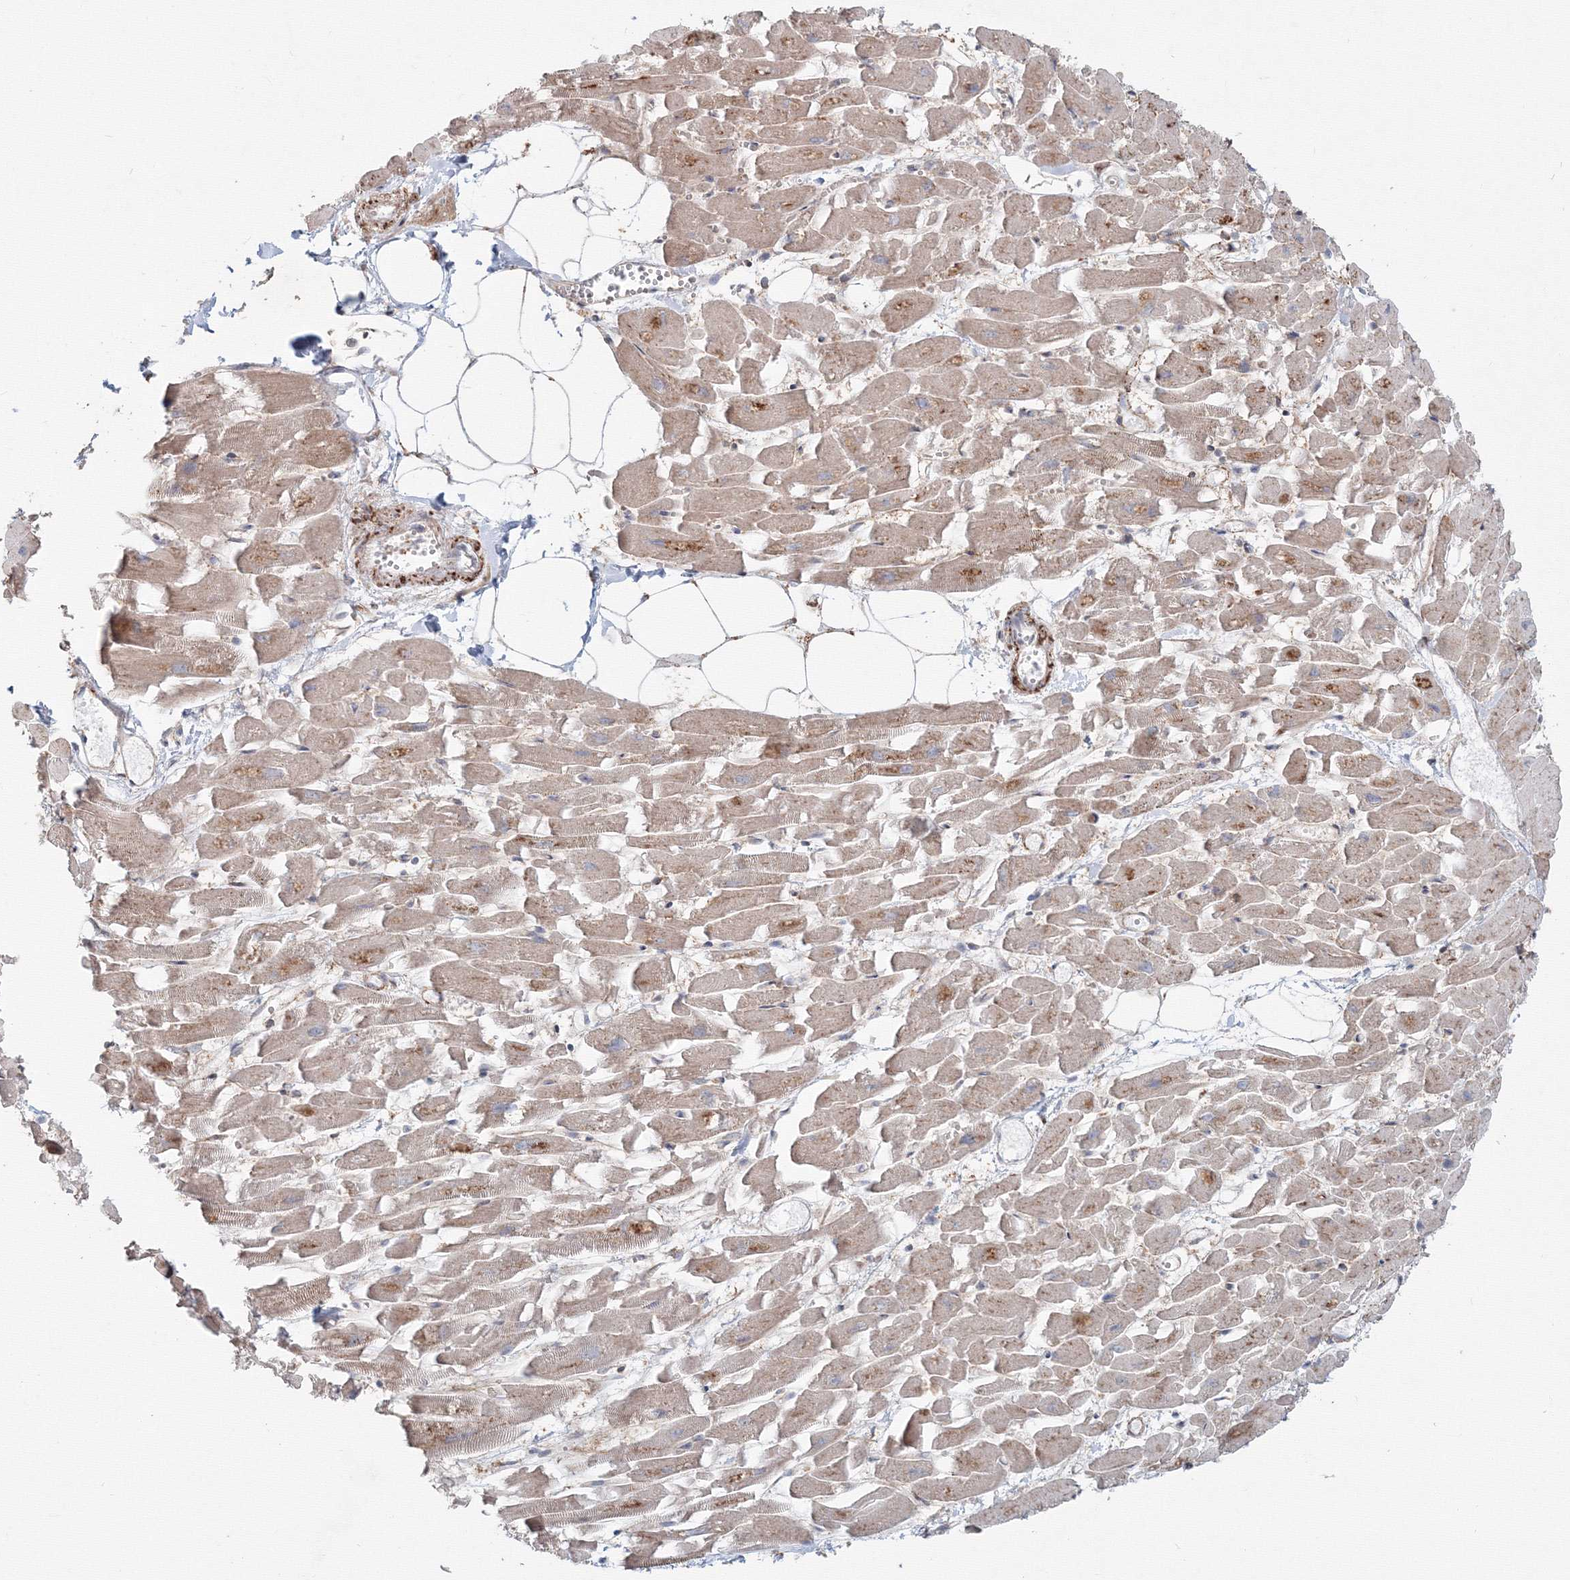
{"staining": {"intensity": "weak", "quantity": ">75%", "location": "cytoplasmic/membranous"}, "tissue": "heart muscle", "cell_type": "Cardiomyocytes", "image_type": "normal", "snomed": [{"axis": "morphology", "description": "Normal tissue, NOS"}, {"axis": "topography", "description": "Heart"}], "caption": "Protein staining by immunohistochemistry (IHC) shows weak cytoplasmic/membranous expression in about >75% of cardiomyocytes in normal heart muscle.", "gene": "SH3PXD2A", "patient": {"sex": "female", "age": 64}}